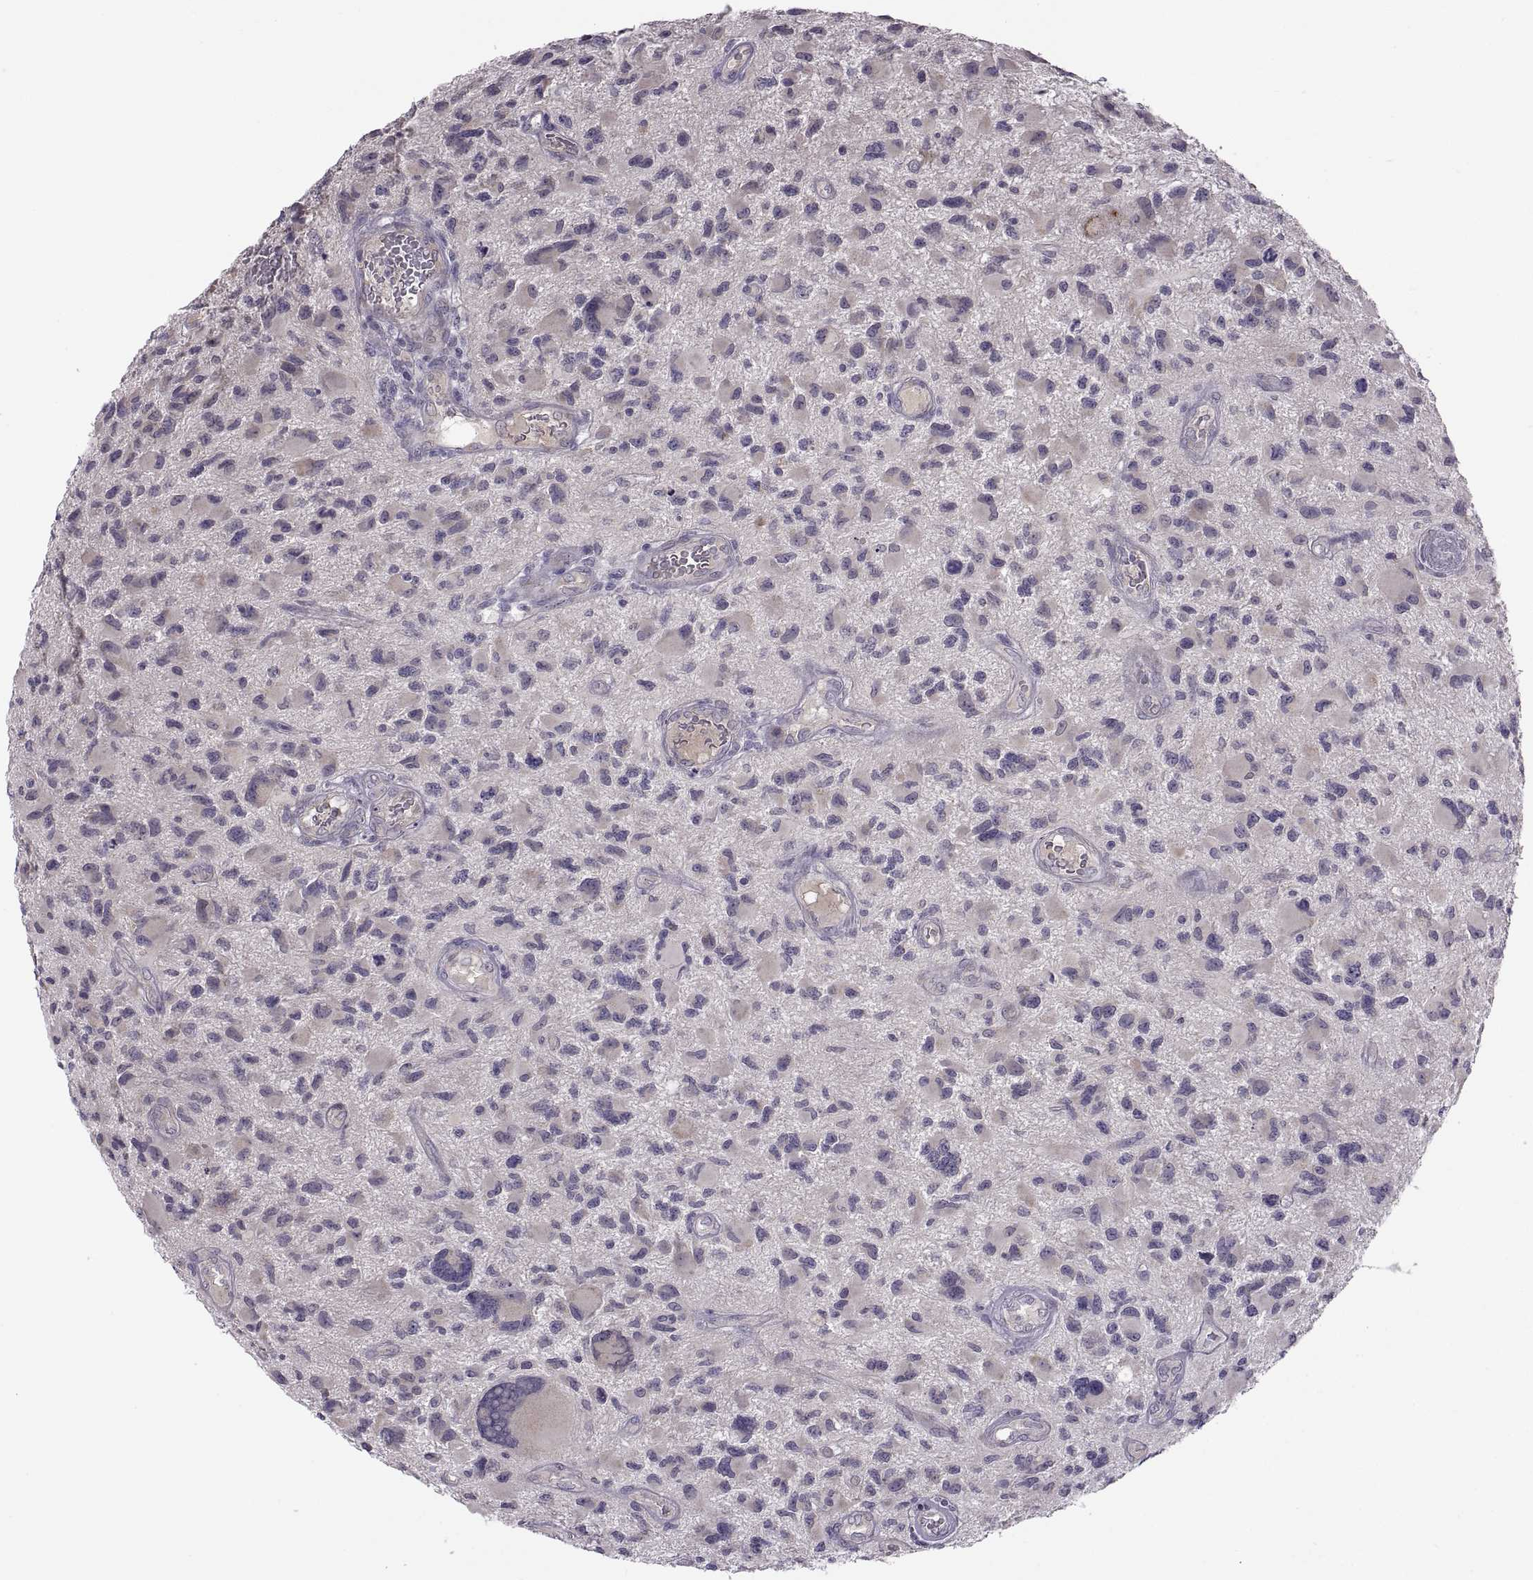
{"staining": {"intensity": "negative", "quantity": "none", "location": "none"}, "tissue": "glioma", "cell_type": "Tumor cells", "image_type": "cancer", "snomed": [{"axis": "morphology", "description": "Glioma, malignant, NOS"}, {"axis": "morphology", "description": "Glioma, malignant, High grade"}, {"axis": "topography", "description": "Brain"}], "caption": "The image displays no significant positivity in tumor cells of glioma (malignant).", "gene": "ACSBG2", "patient": {"sex": "female", "age": 71}}